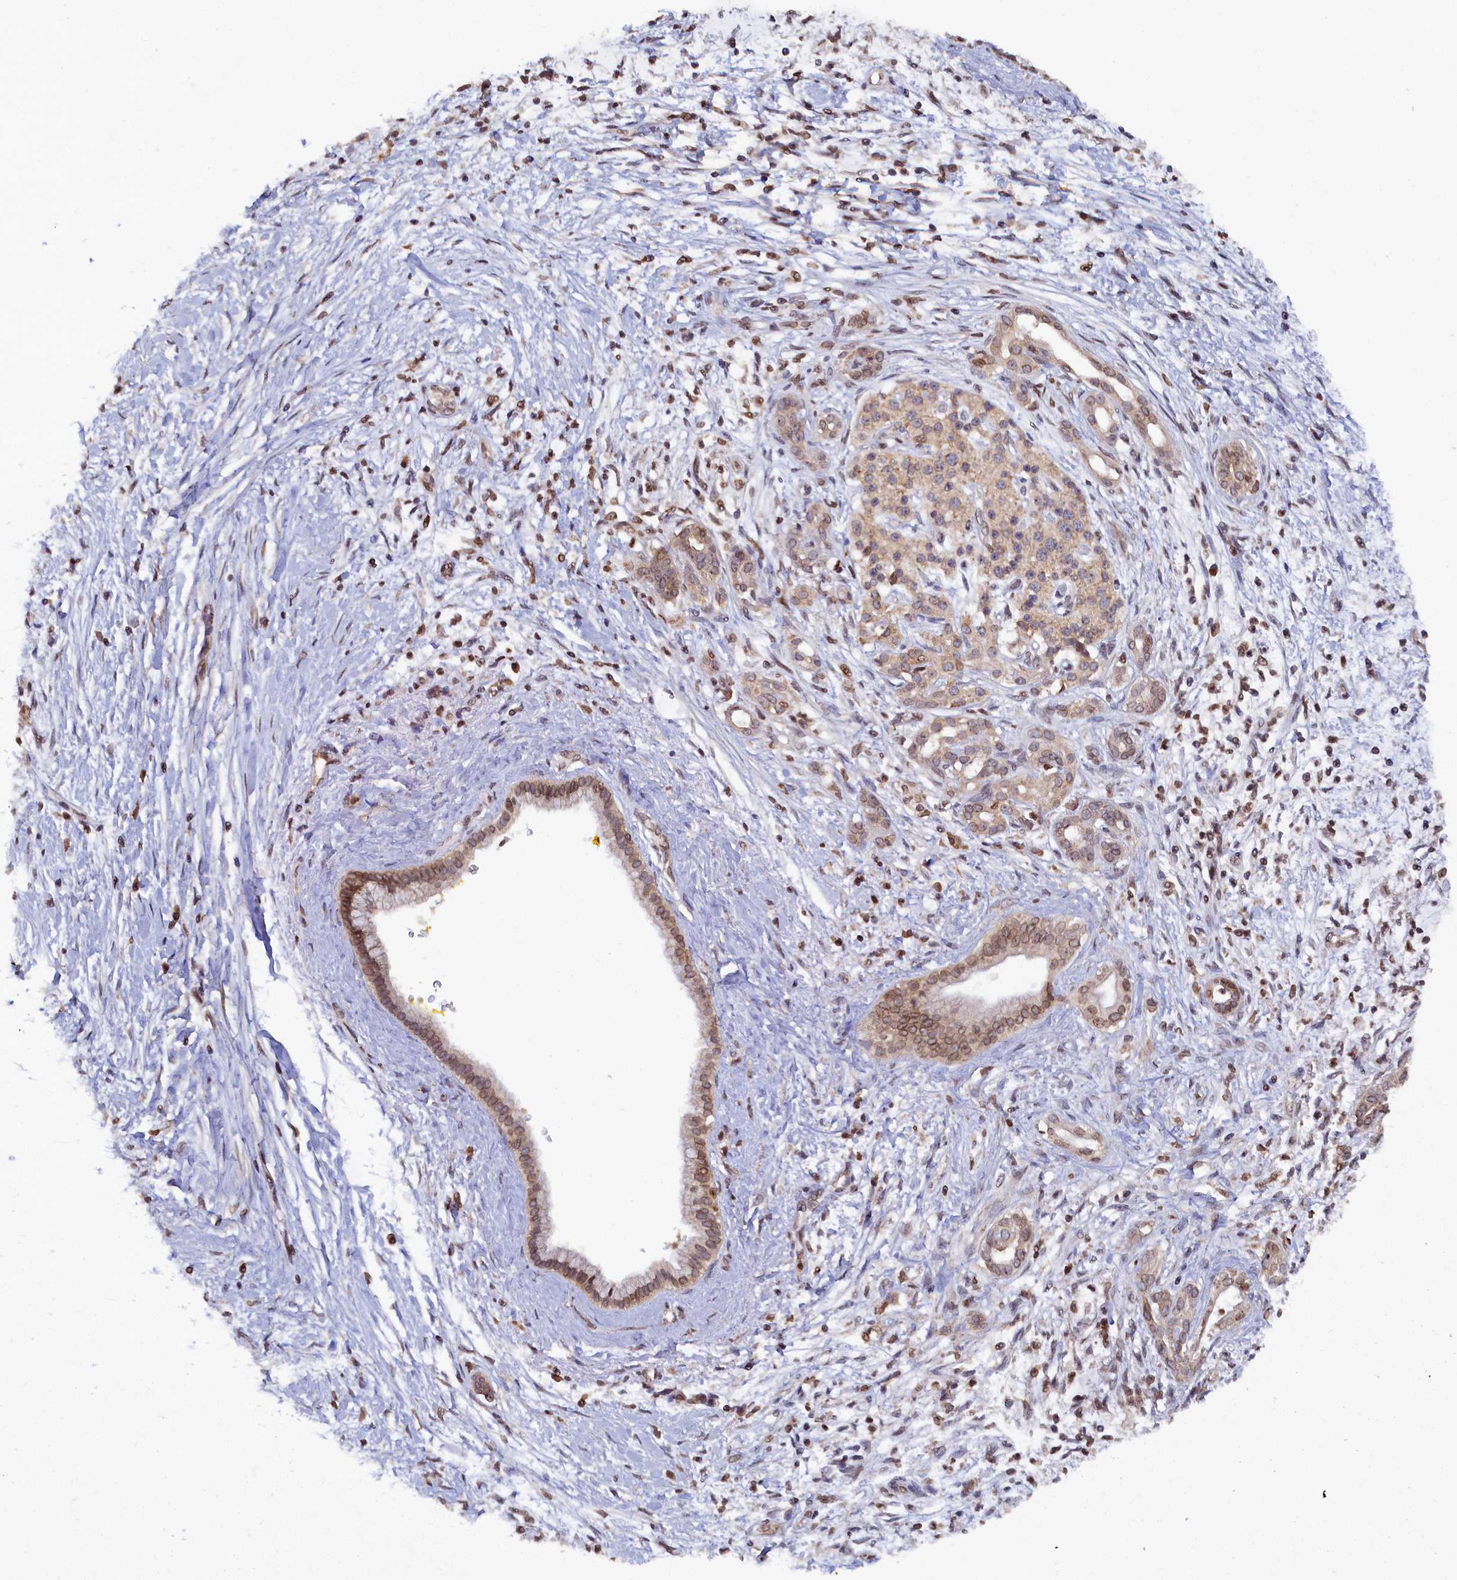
{"staining": {"intensity": "moderate", "quantity": ">75%", "location": "cytoplasmic/membranous,nuclear"}, "tissue": "pancreatic cancer", "cell_type": "Tumor cells", "image_type": "cancer", "snomed": [{"axis": "morphology", "description": "Adenocarcinoma, NOS"}, {"axis": "topography", "description": "Pancreas"}], "caption": "Immunohistochemistry (IHC) photomicrograph of human adenocarcinoma (pancreatic) stained for a protein (brown), which displays medium levels of moderate cytoplasmic/membranous and nuclear positivity in approximately >75% of tumor cells.", "gene": "ANKEF1", "patient": {"sex": "male", "age": 58}}